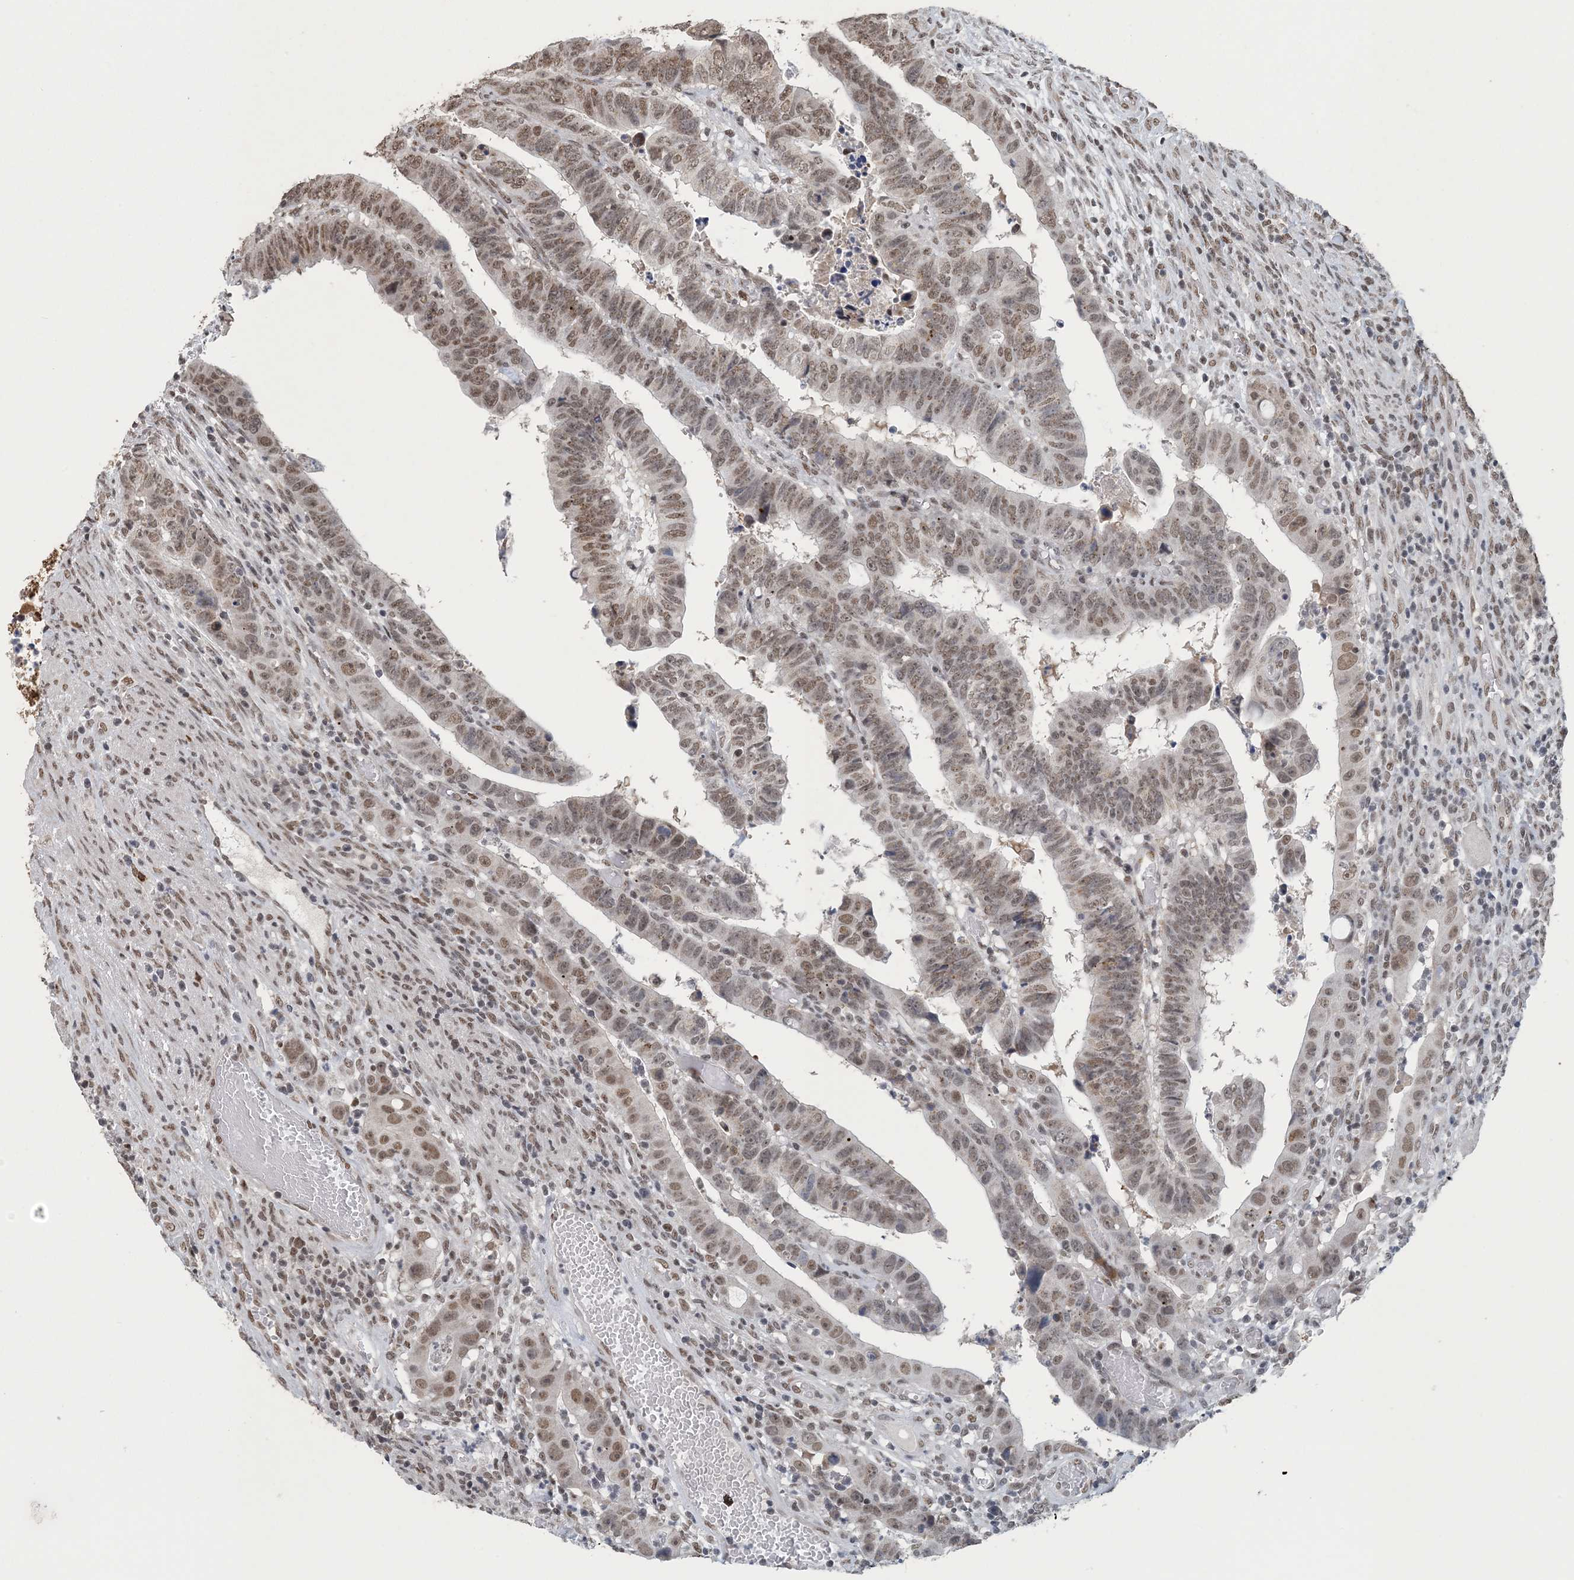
{"staining": {"intensity": "moderate", "quantity": ">75%", "location": "nuclear"}, "tissue": "colorectal cancer", "cell_type": "Tumor cells", "image_type": "cancer", "snomed": [{"axis": "morphology", "description": "Normal tissue, NOS"}, {"axis": "morphology", "description": "Adenocarcinoma, NOS"}, {"axis": "topography", "description": "Rectum"}], "caption": "Immunohistochemical staining of colorectal cancer (adenocarcinoma) displays moderate nuclear protein expression in approximately >75% of tumor cells.", "gene": "MBD2", "patient": {"sex": "female", "age": 65}}